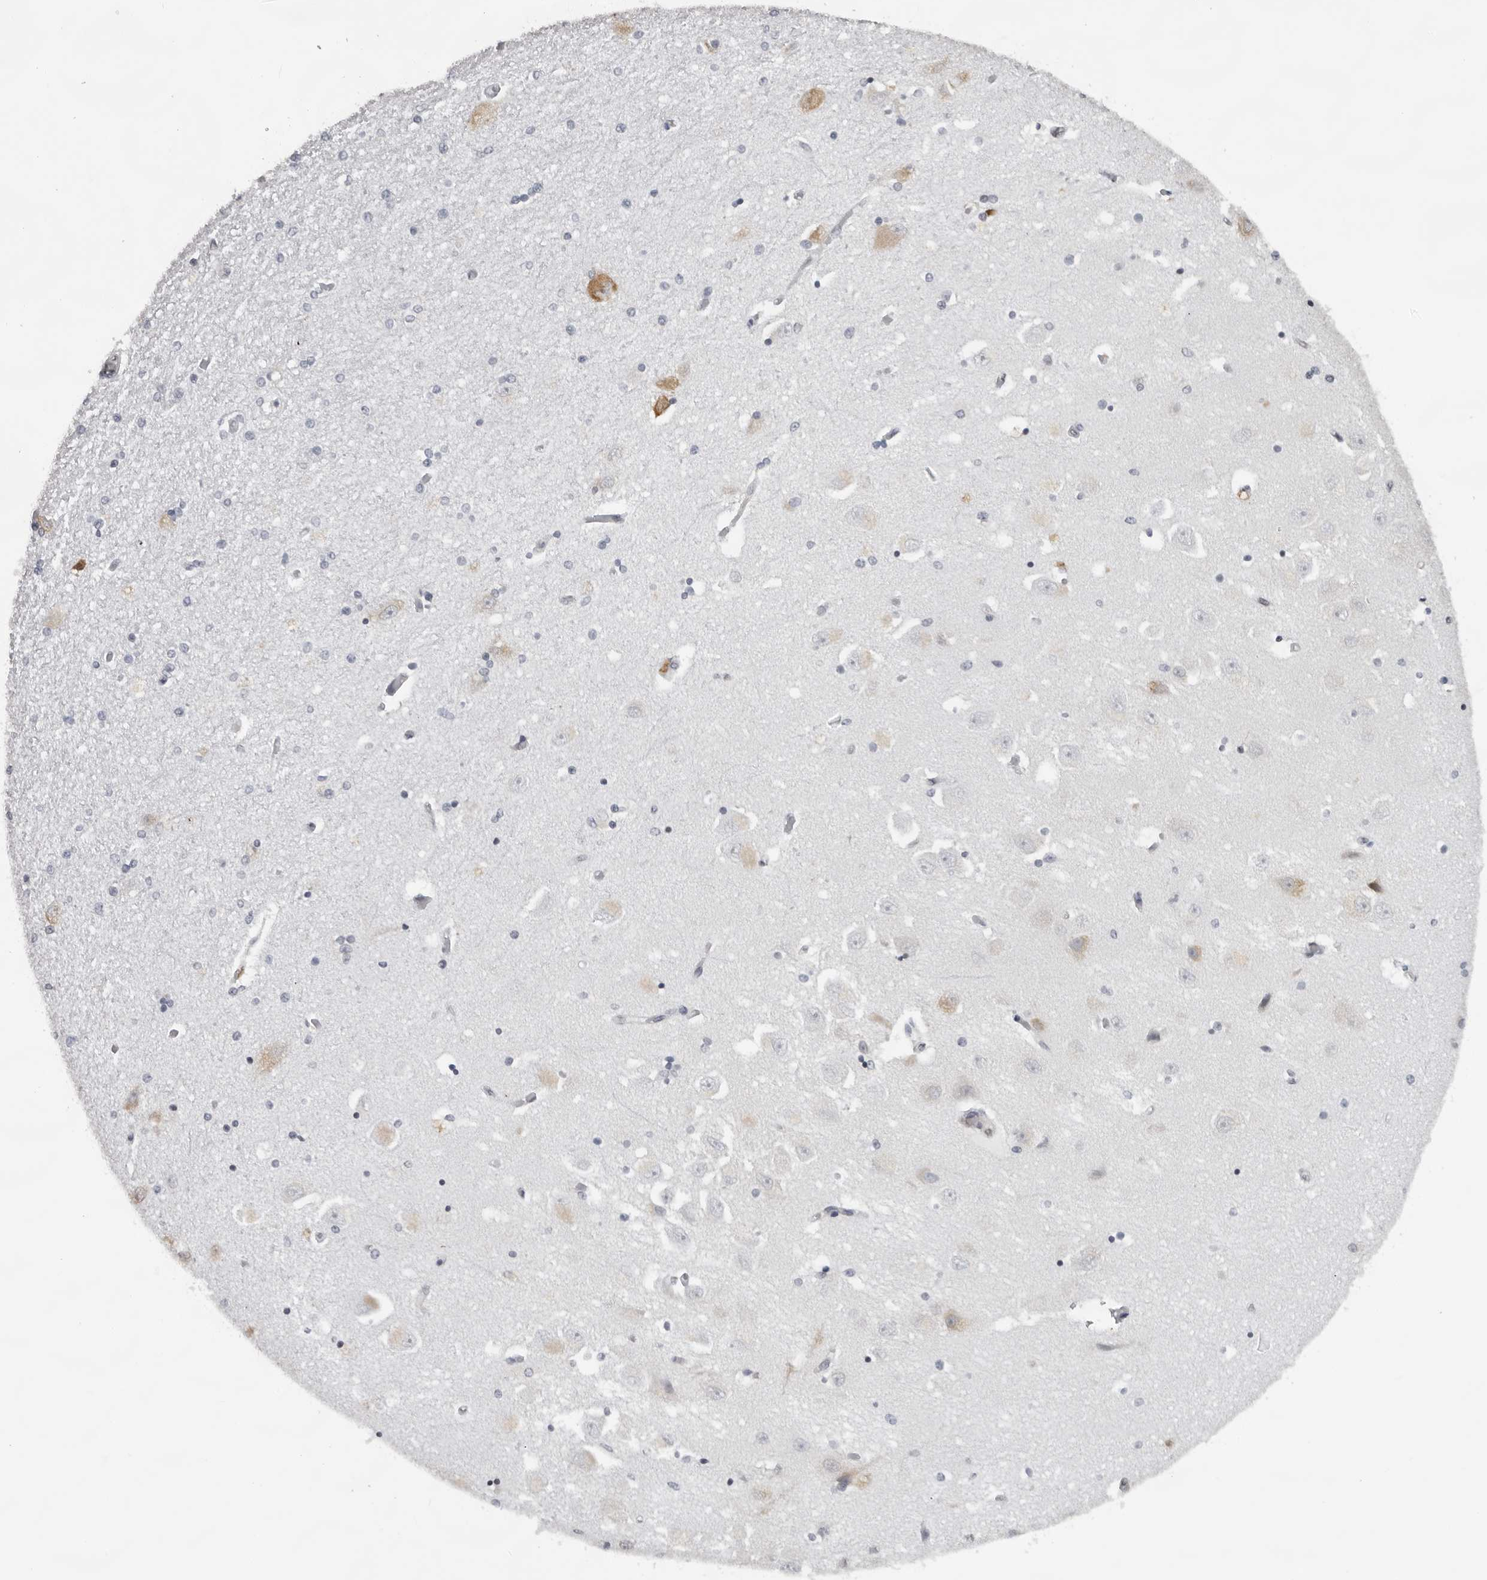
{"staining": {"intensity": "negative", "quantity": "none", "location": "none"}, "tissue": "hippocampus", "cell_type": "Glial cells", "image_type": "normal", "snomed": [{"axis": "morphology", "description": "Normal tissue, NOS"}, {"axis": "topography", "description": "Hippocampus"}], "caption": "This is an IHC micrograph of normal hippocampus. There is no expression in glial cells.", "gene": "CASP7", "patient": {"sex": "female", "age": 54}}